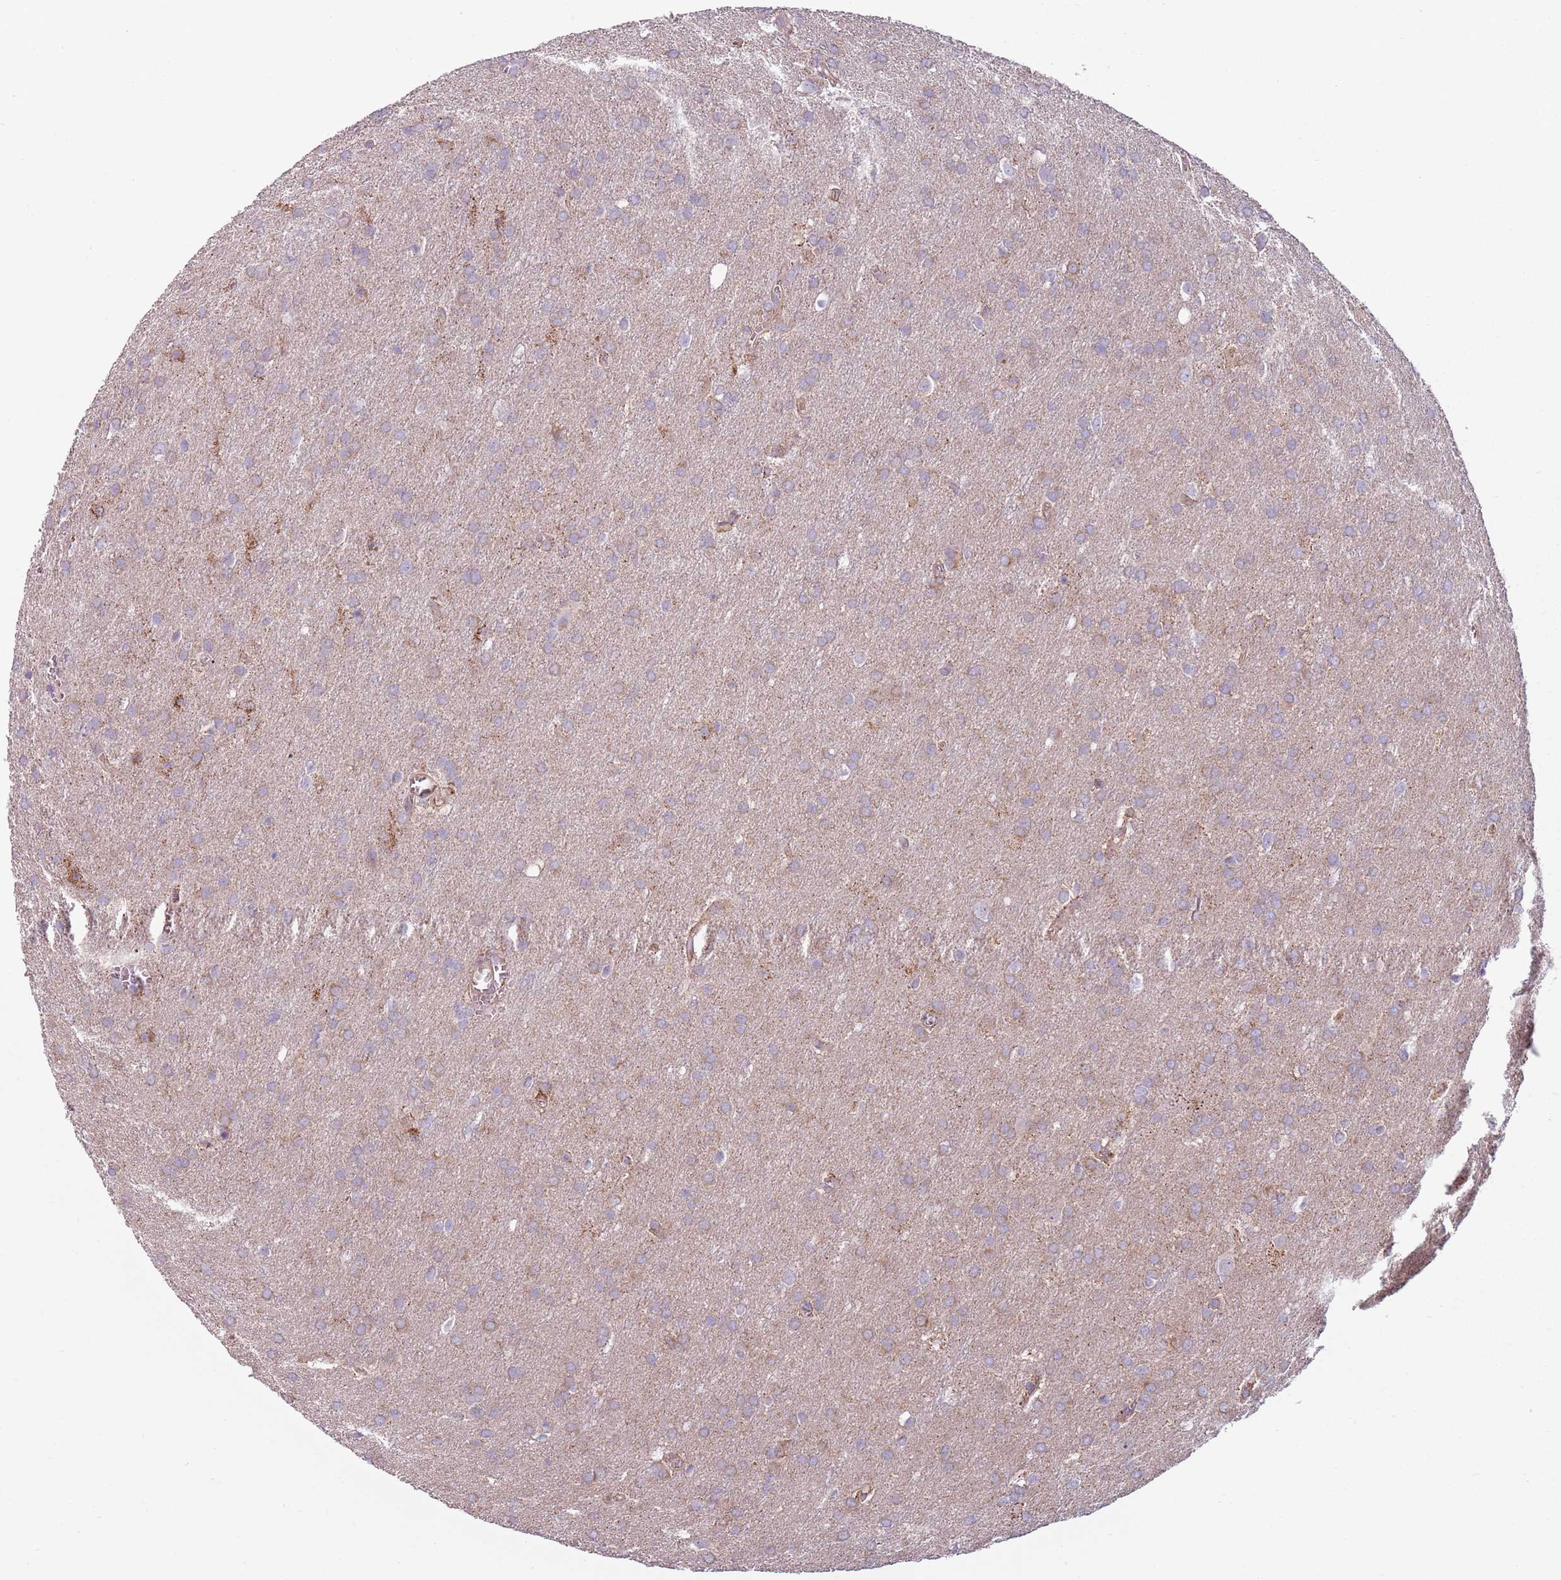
{"staining": {"intensity": "negative", "quantity": "none", "location": "none"}, "tissue": "glioma", "cell_type": "Tumor cells", "image_type": "cancer", "snomed": [{"axis": "morphology", "description": "Glioma, malignant, Low grade"}, {"axis": "topography", "description": "Brain"}], "caption": "Tumor cells are negative for protein expression in human malignant low-grade glioma.", "gene": "TLCD2", "patient": {"sex": "female", "age": 32}}